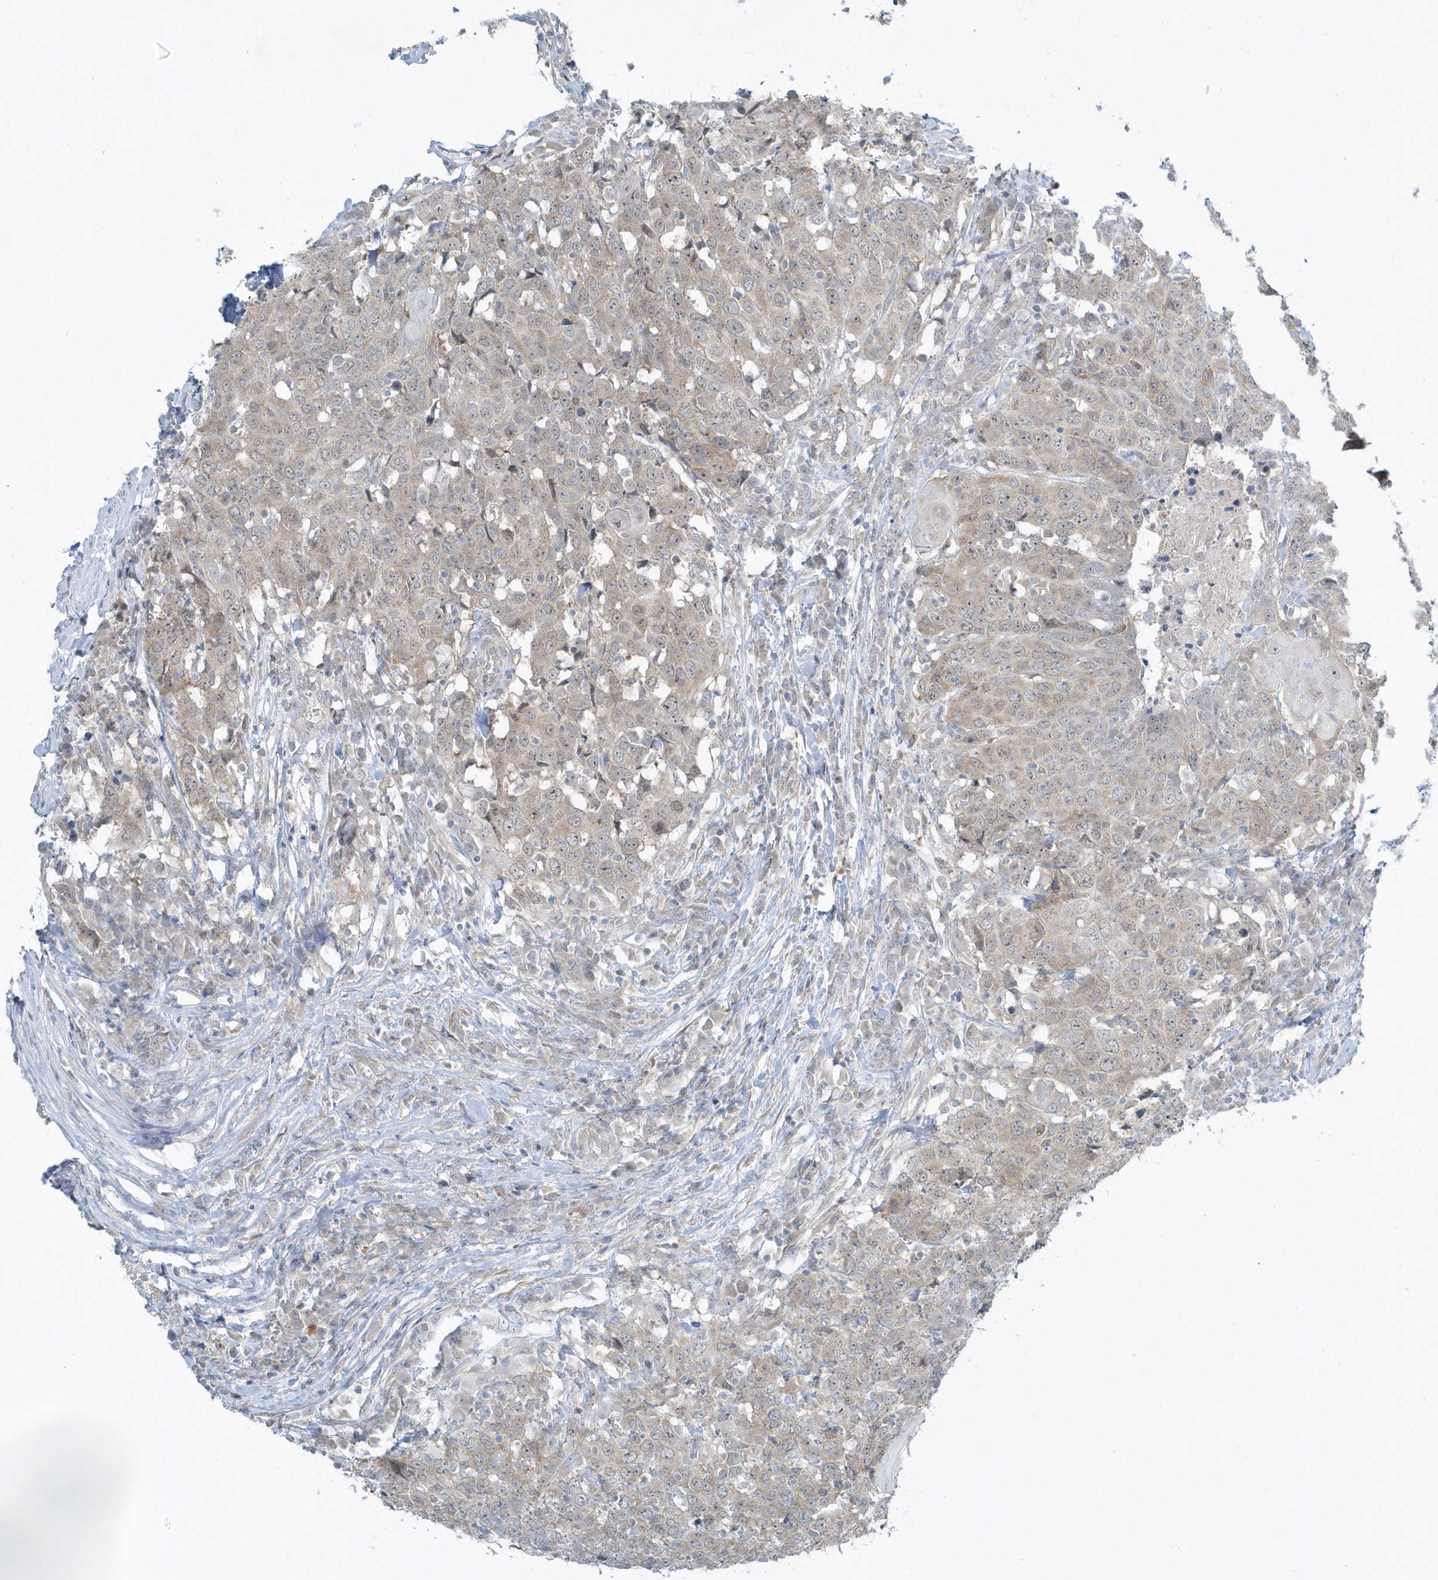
{"staining": {"intensity": "weak", "quantity": "25%-75%", "location": "nuclear"}, "tissue": "head and neck cancer", "cell_type": "Tumor cells", "image_type": "cancer", "snomed": [{"axis": "morphology", "description": "Squamous cell carcinoma, NOS"}, {"axis": "topography", "description": "Head-Neck"}], "caption": "Immunohistochemical staining of human squamous cell carcinoma (head and neck) reveals low levels of weak nuclear protein staining in about 25%-75% of tumor cells. (DAB IHC with brightfield microscopy, high magnification).", "gene": "SCN3A", "patient": {"sex": "male", "age": 66}}